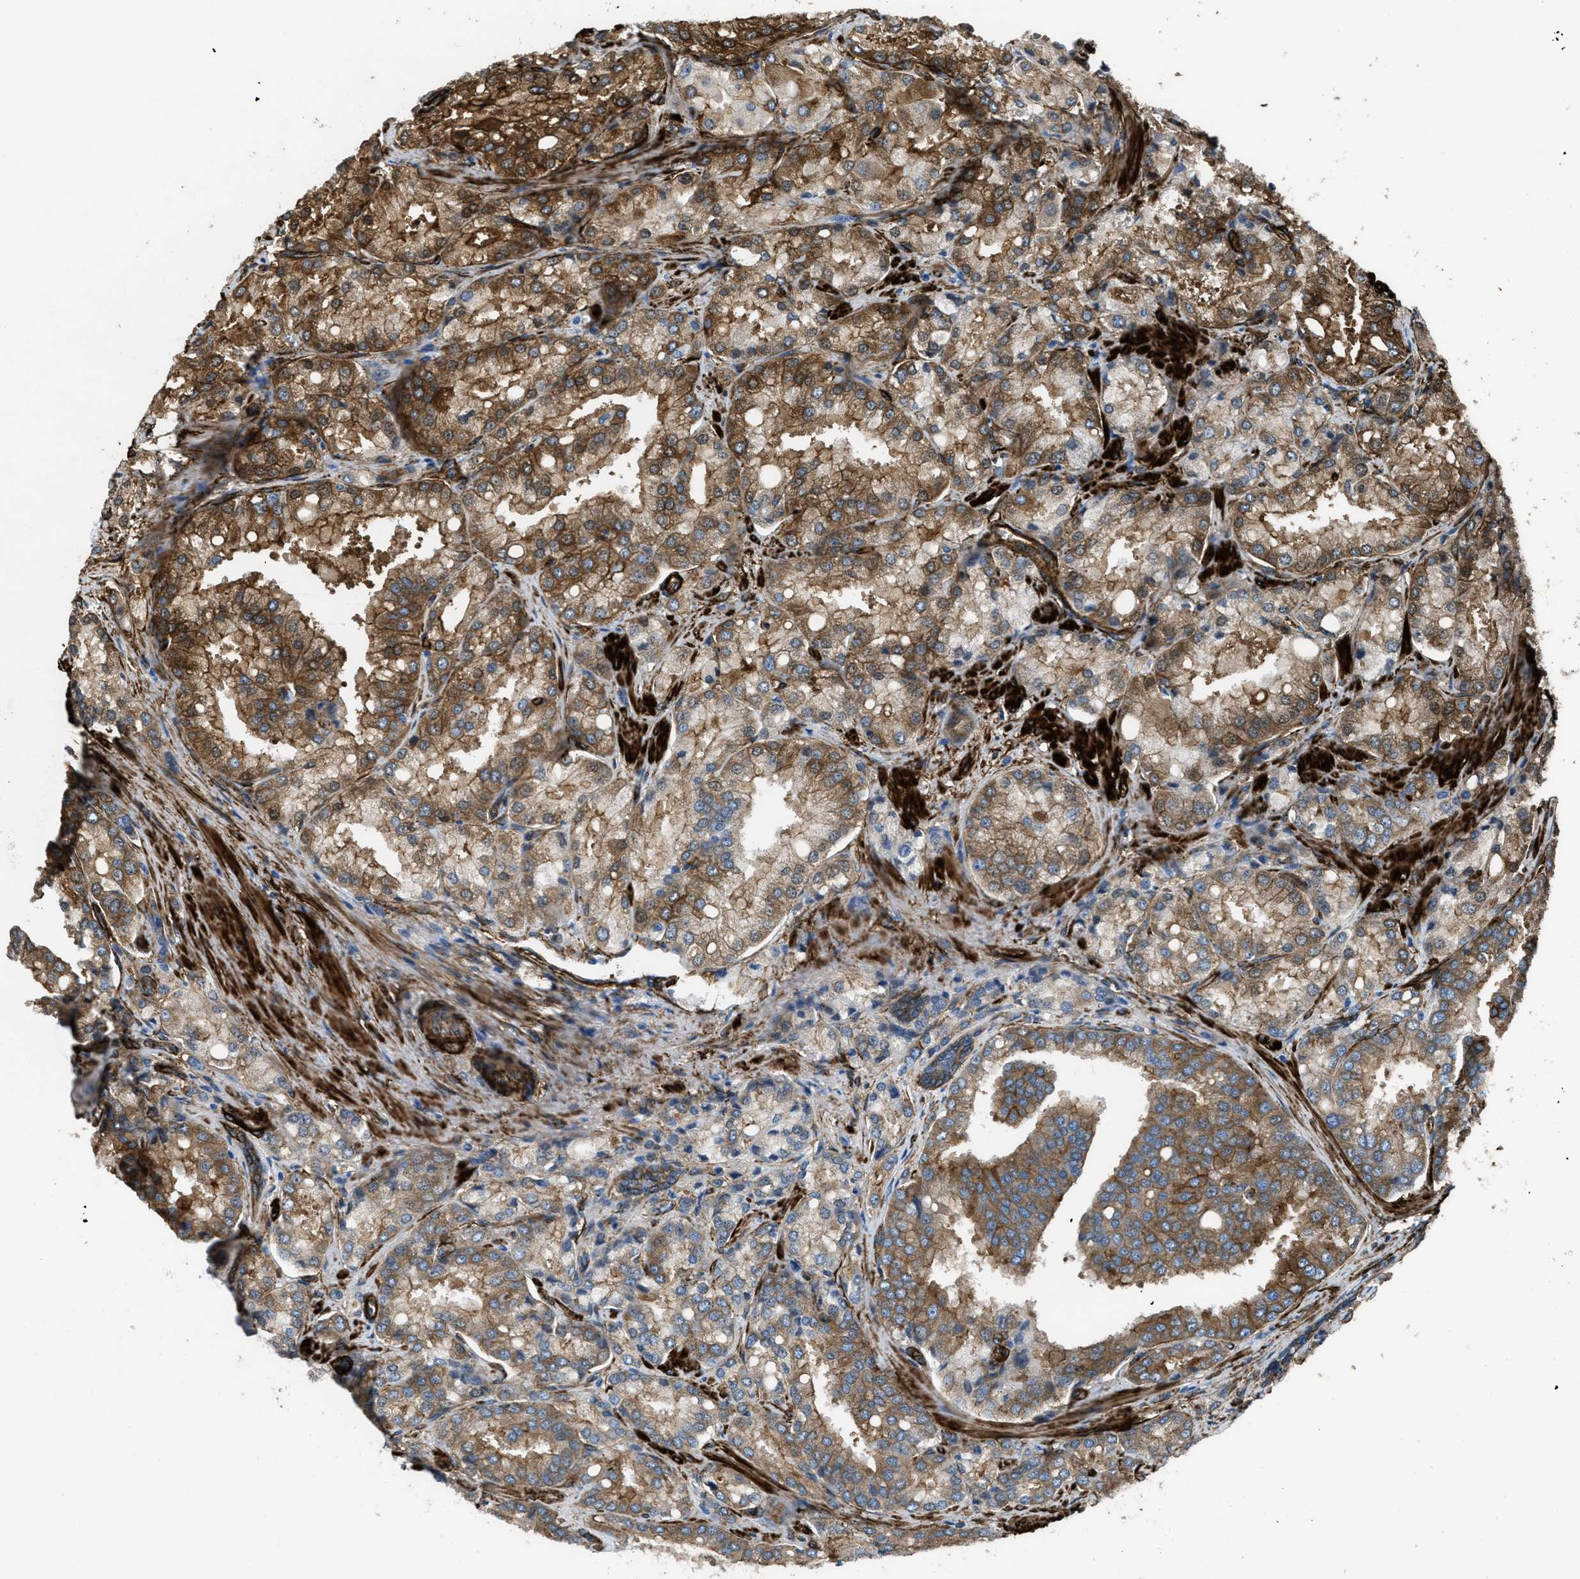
{"staining": {"intensity": "moderate", "quantity": ">75%", "location": "cytoplasmic/membranous"}, "tissue": "prostate cancer", "cell_type": "Tumor cells", "image_type": "cancer", "snomed": [{"axis": "morphology", "description": "Adenocarcinoma, High grade"}, {"axis": "topography", "description": "Prostate"}], "caption": "The image shows staining of prostate adenocarcinoma (high-grade), revealing moderate cytoplasmic/membranous protein positivity (brown color) within tumor cells.", "gene": "CALD1", "patient": {"sex": "male", "age": 50}}